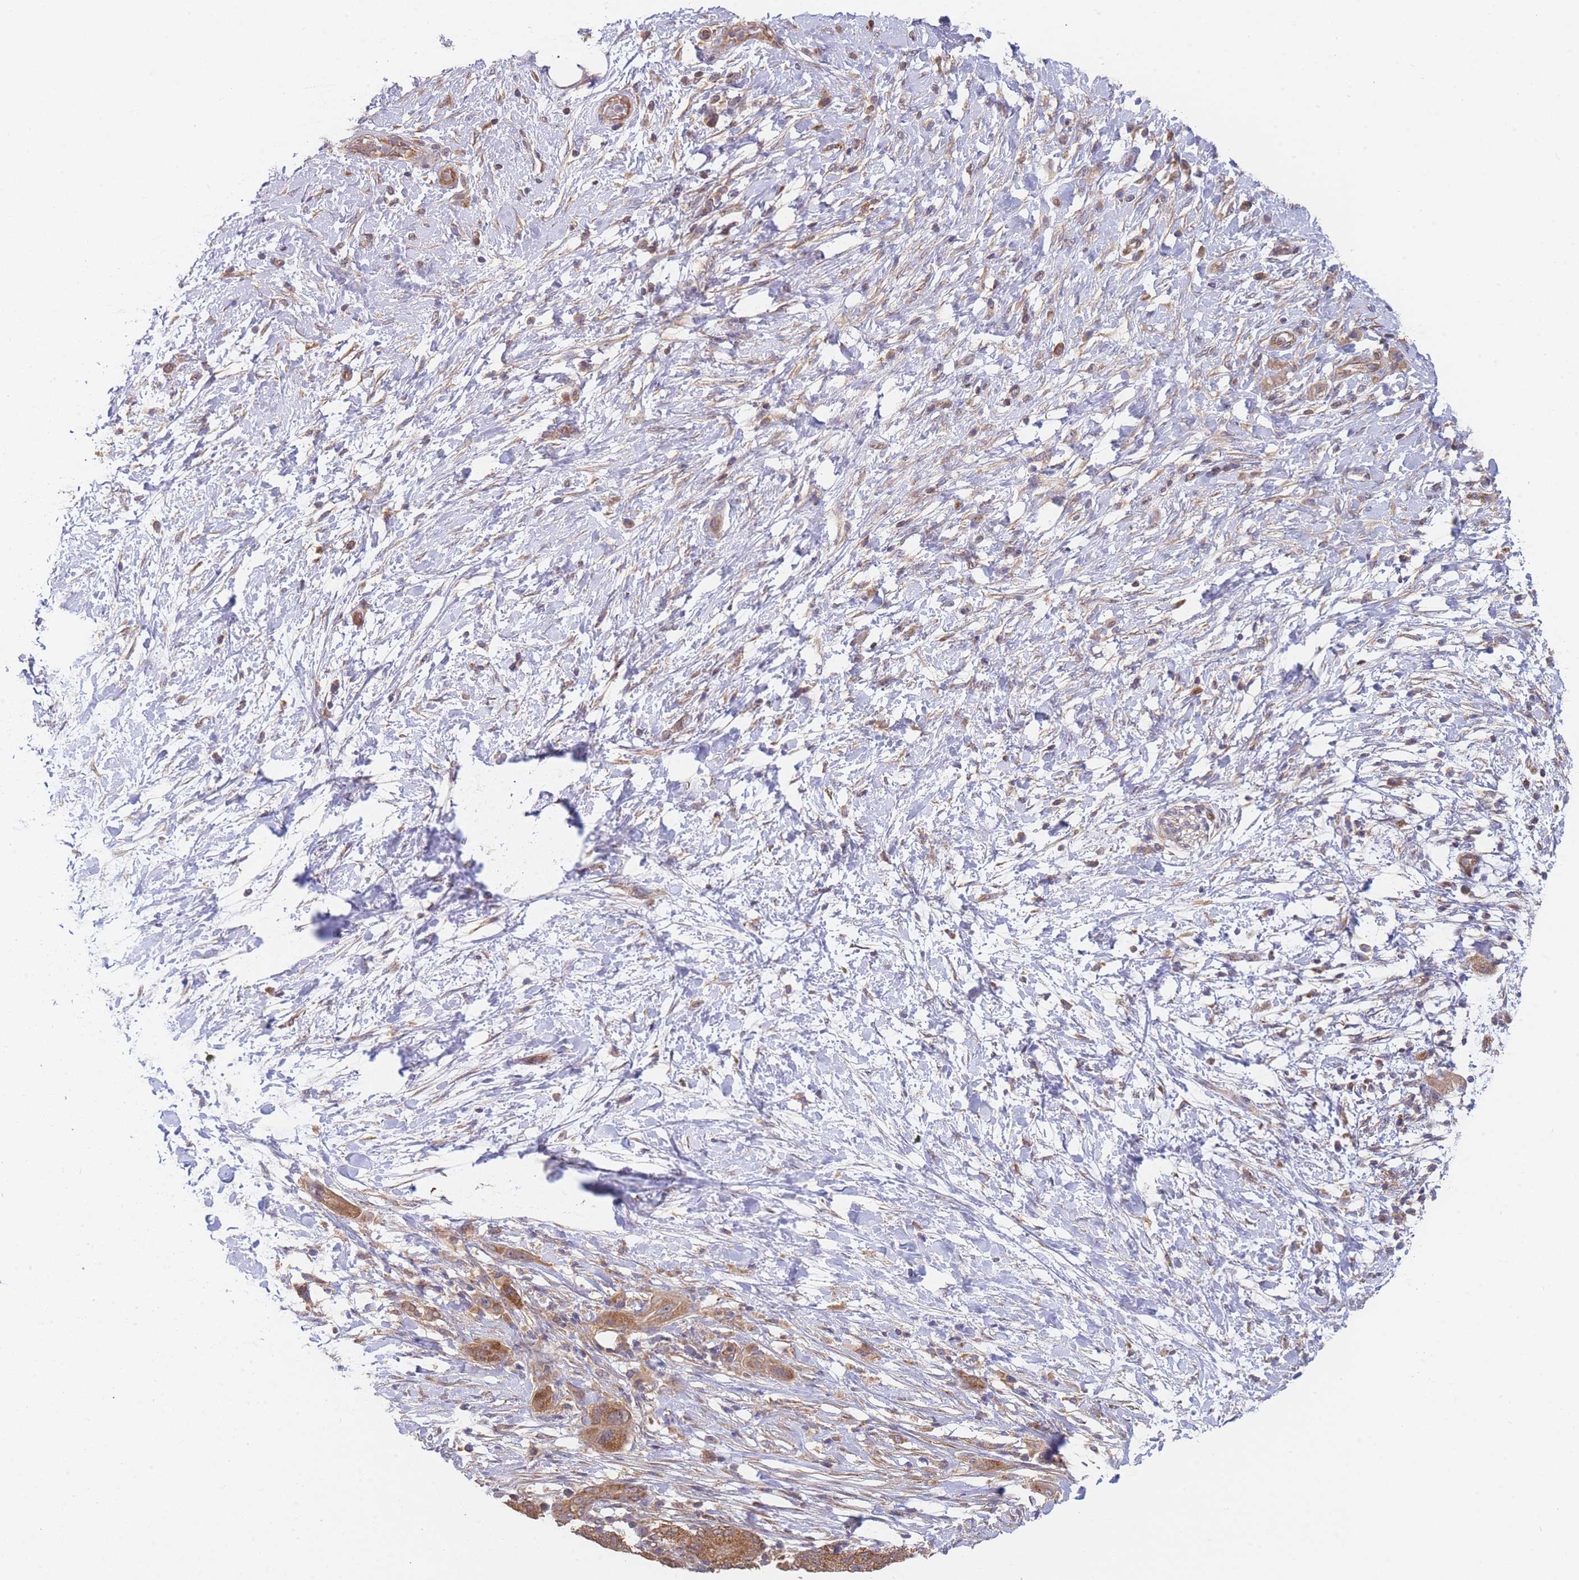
{"staining": {"intensity": "moderate", "quantity": ">75%", "location": "cytoplasmic/membranous"}, "tissue": "pancreatic cancer", "cell_type": "Tumor cells", "image_type": "cancer", "snomed": [{"axis": "morphology", "description": "Adenocarcinoma, NOS"}, {"axis": "topography", "description": "Pancreas"}], "caption": "A high-resolution micrograph shows IHC staining of pancreatic cancer (adenocarcinoma), which demonstrates moderate cytoplasmic/membranous expression in about >75% of tumor cells. (brown staining indicates protein expression, while blue staining denotes nuclei).", "gene": "MRPS18B", "patient": {"sex": "male", "age": 68}}